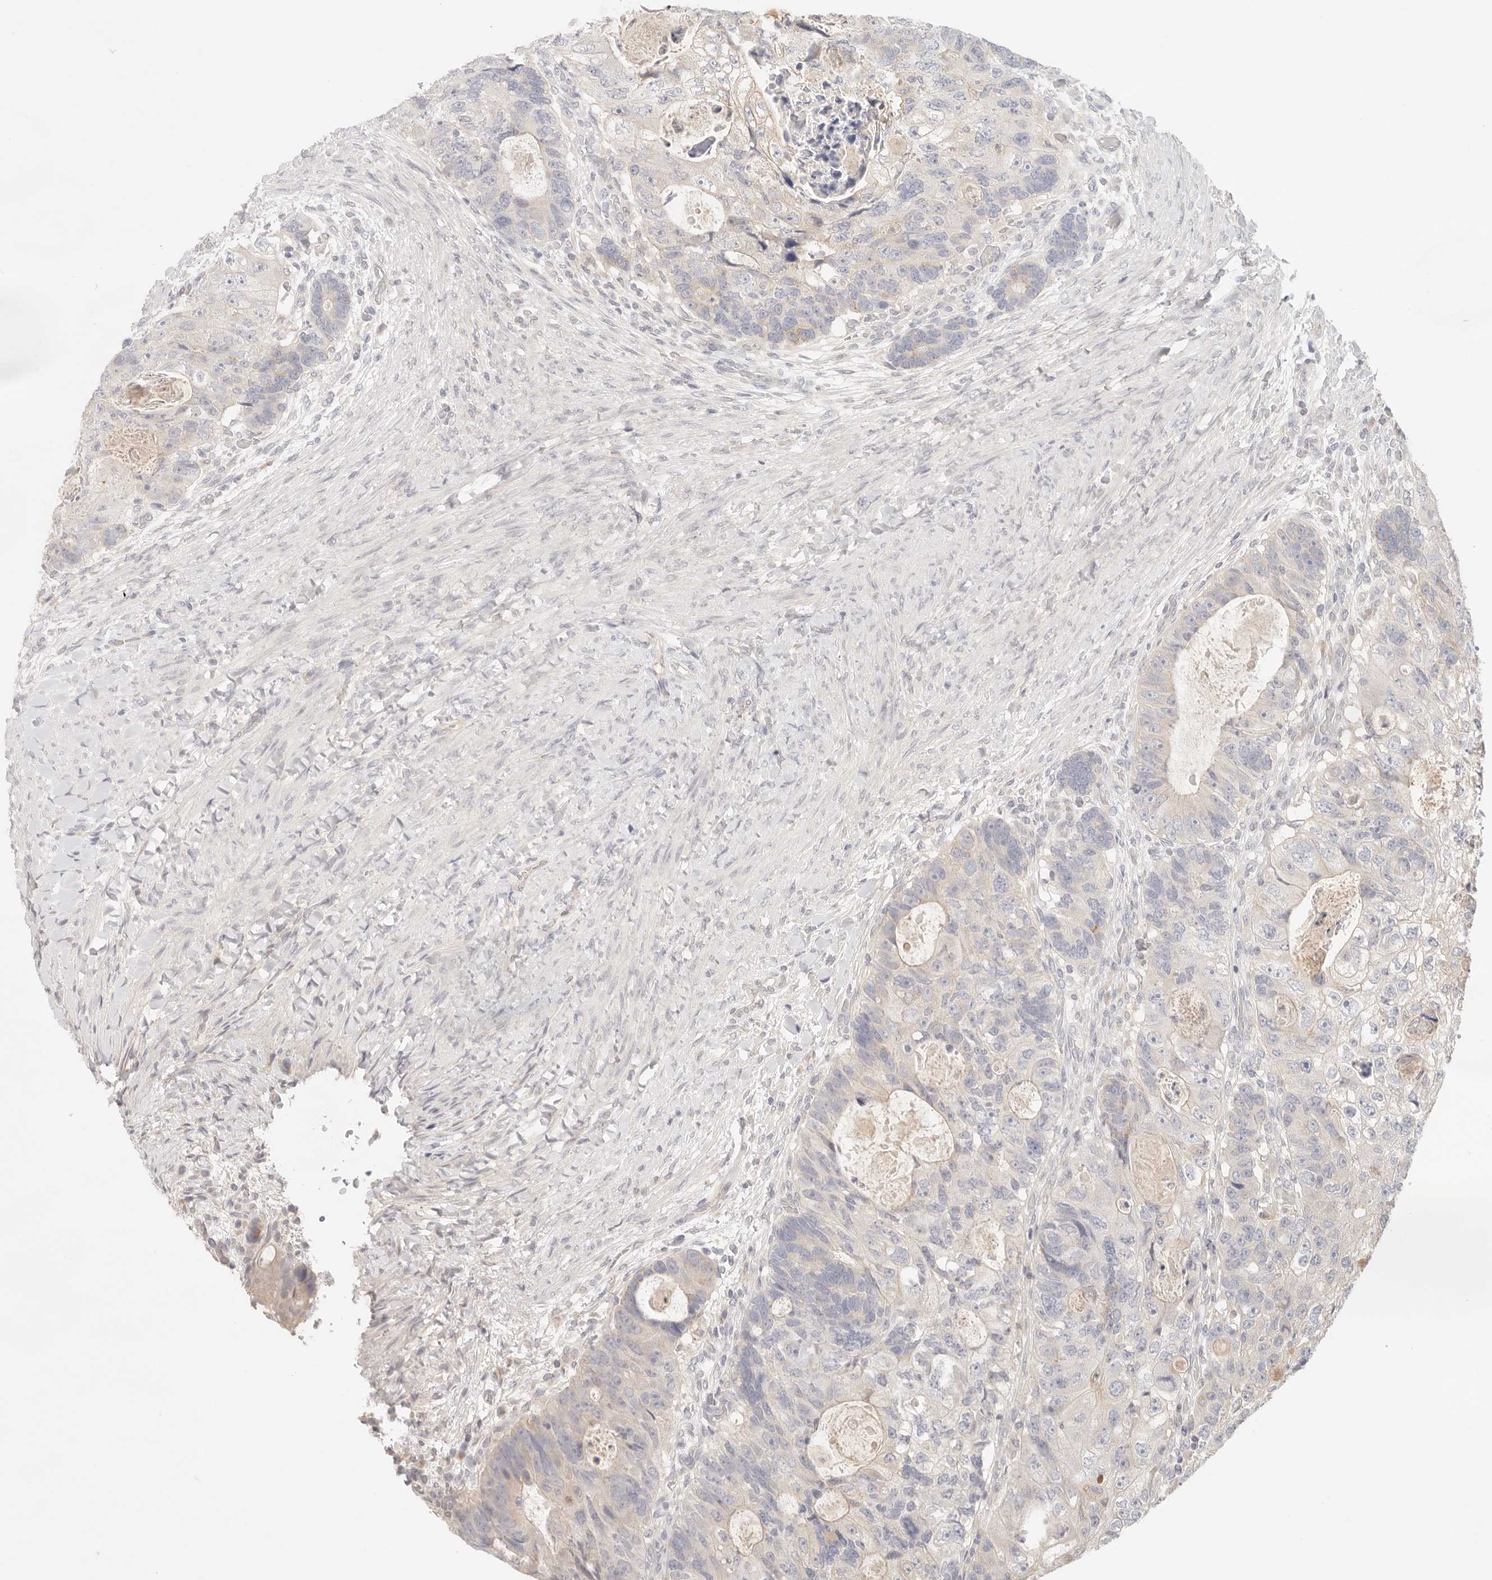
{"staining": {"intensity": "weak", "quantity": "<25%", "location": "cytoplasmic/membranous"}, "tissue": "colorectal cancer", "cell_type": "Tumor cells", "image_type": "cancer", "snomed": [{"axis": "morphology", "description": "Adenocarcinoma, NOS"}, {"axis": "topography", "description": "Rectum"}], "caption": "The photomicrograph reveals no significant expression in tumor cells of colorectal adenocarcinoma. (Immunohistochemistry, brightfield microscopy, high magnification).", "gene": "SPHK1", "patient": {"sex": "male", "age": 59}}